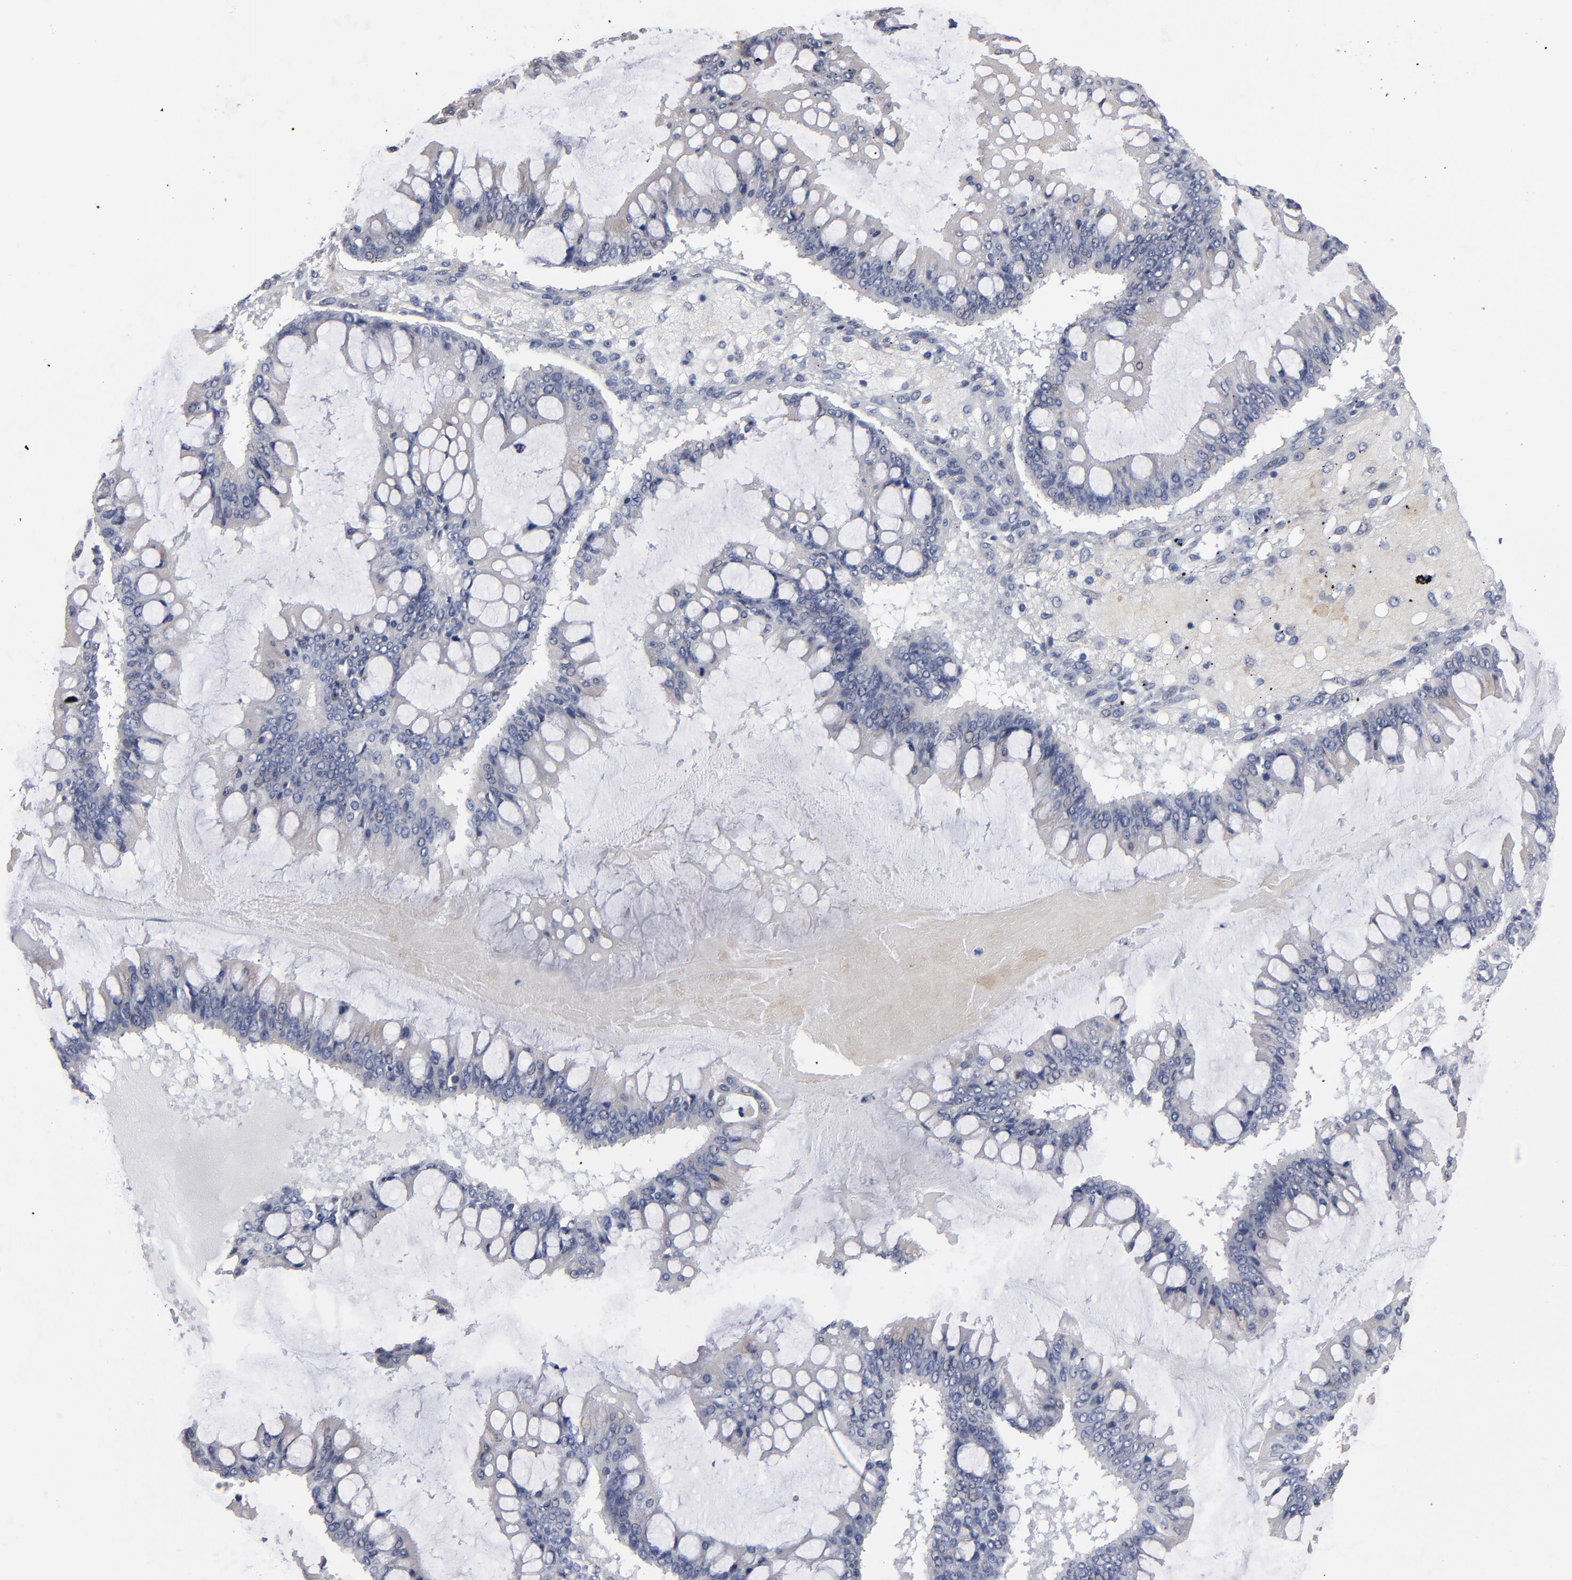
{"staining": {"intensity": "negative", "quantity": "none", "location": "none"}, "tissue": "ovarian cancer", "cell_type": "Tumor cells", "image_type": "cancer", "snomed": [{"axis": "morphology", "description": "Cystadenocarcinoma, mucinous, NOS"}, {"axis": "topography", "description": "Ovary"}], "caption": "Protein analysis of ovarian mucinous cystadenocarcinoma exhibits no significant positivity in tumor cells. (DAB immunohistochemistry (IHC), high magnification).", "gene": "ZNF175", "patient": {"sex": "female", "age": 73}}